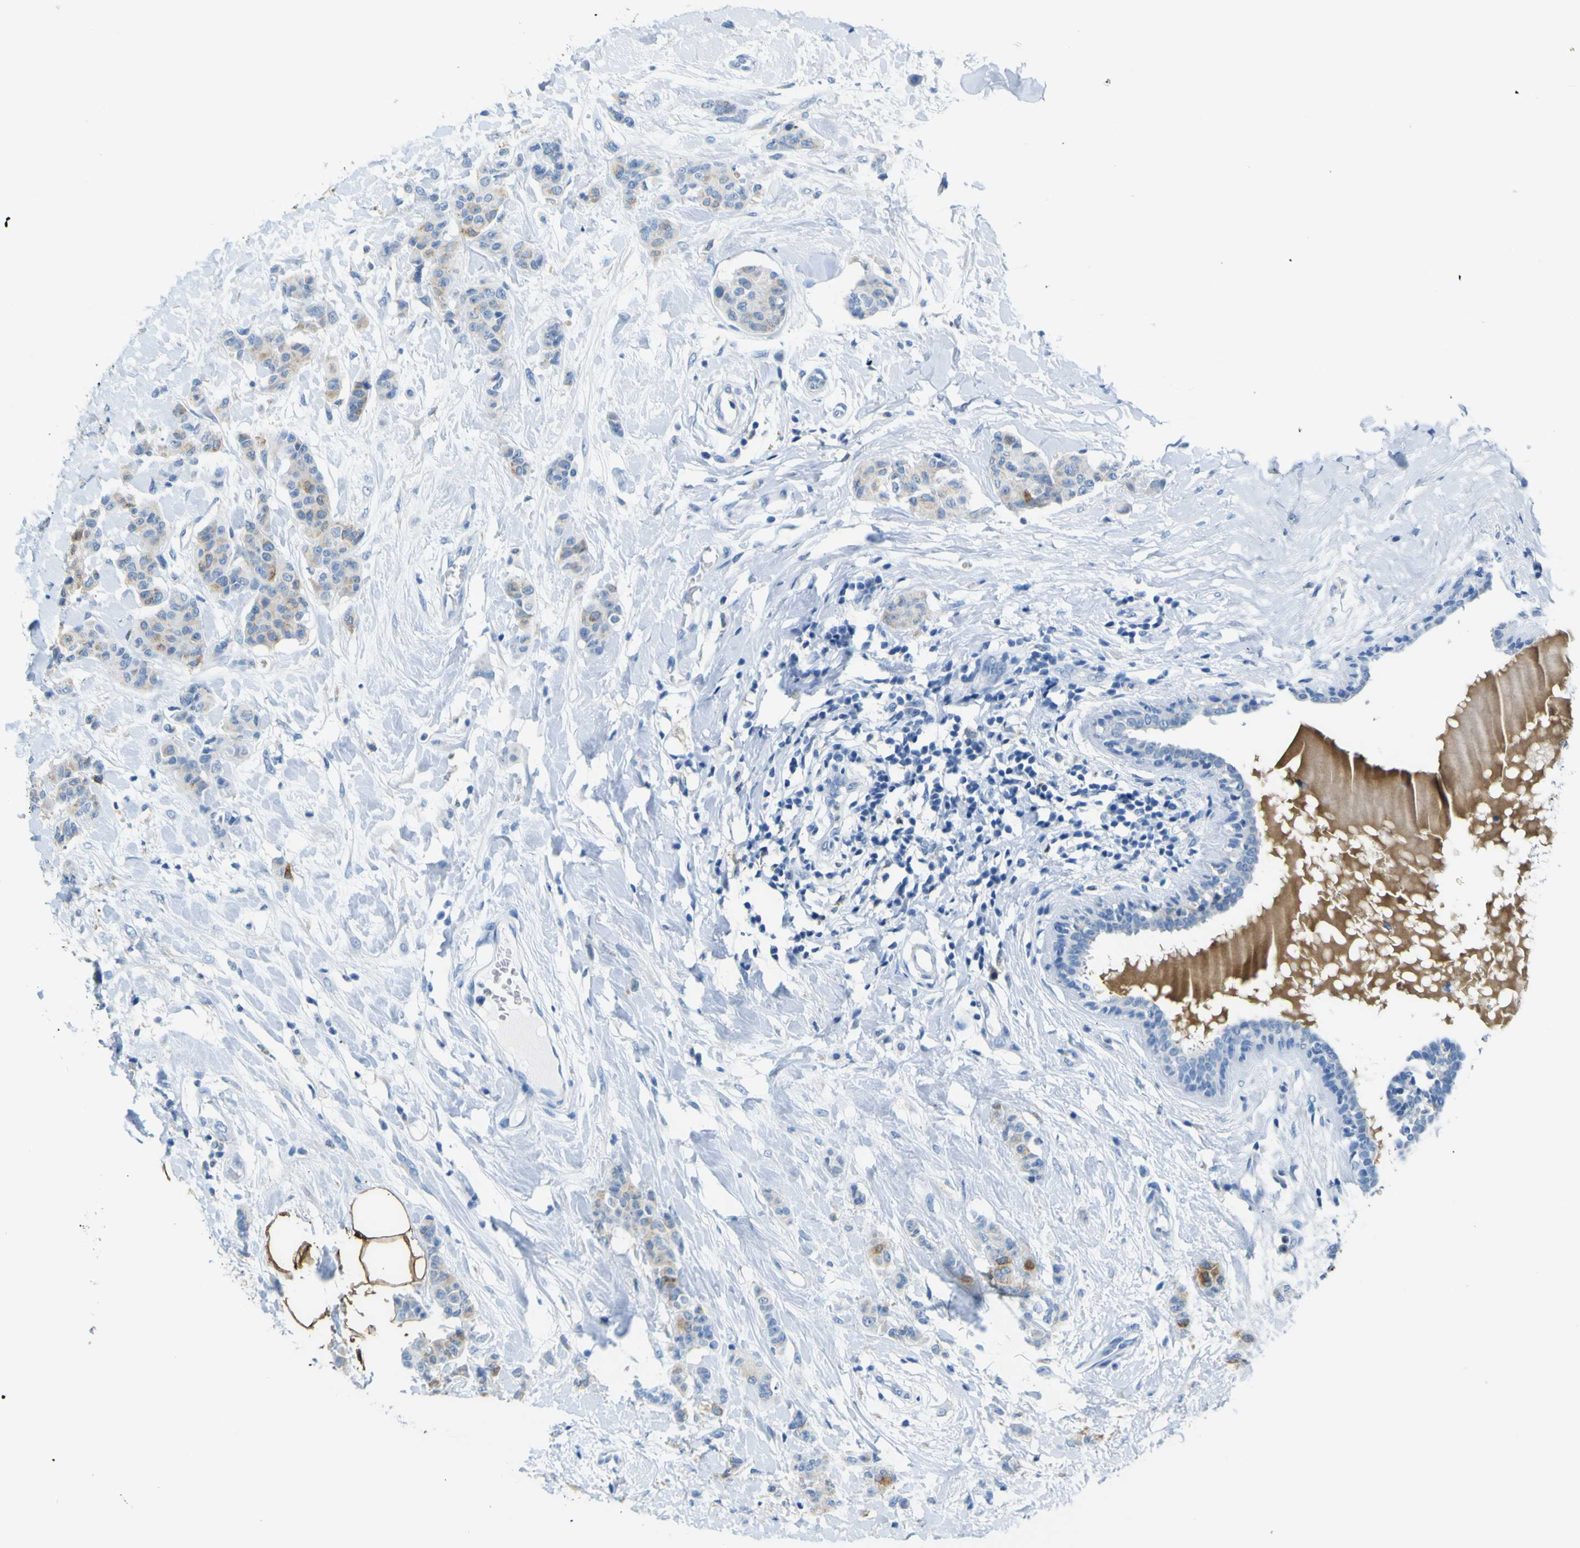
{"staining": {"intensity": "weak", "quantity": "<25%", "location": "cytoplasmic/membranous"}, "tissue": "breast cancer", "cell_type": "Tumor cells", "image_type": "cancer", "snomed": [{"axis": "morphology", "description": "Normal tissue, NOS"}, {"axis": "morphology", "description": "Duct carcinoma"}, {"axis": "topography", "description": "Breast"}], "caption": "This is an IHC histopathology image of intraductal carcinoma (breast). There is no staining in tumor cells.", "gene": "ACSL1", "patient": {"sex": "female", "age": 40}}